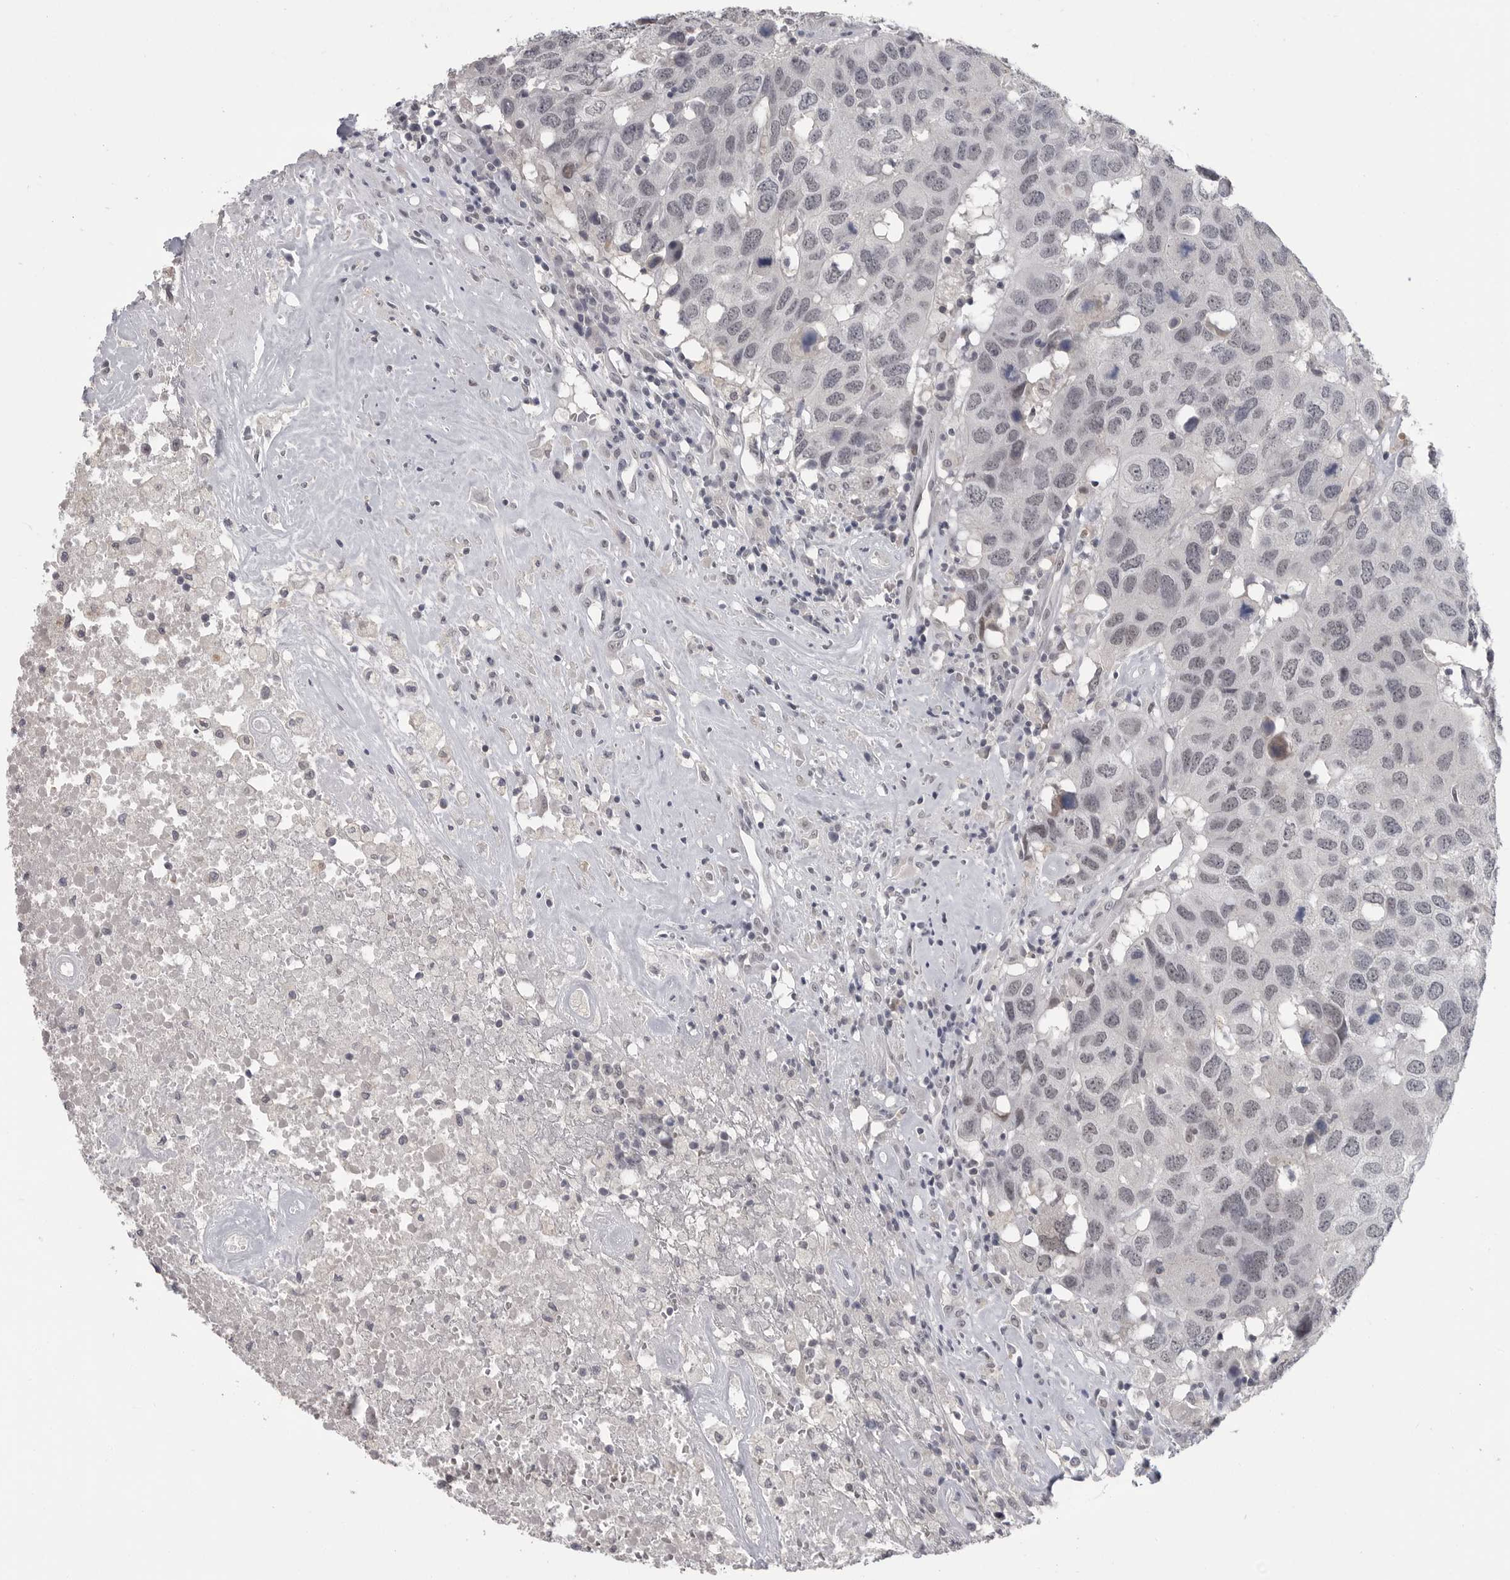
{"staining": {"intensity": "negative", "quantity": "none", "location": "none"}, "tissue": "head and neck cancer", "cell_type": "Tumor cells", "image_type": "cancer", "snomed": [{"axis": "morphology", "description": "Squamous cell carcinoma, NOS"}, {"axis": "topography", "description": "Head-Neck"}], "caption": "Protein analysis of head and neck cancer (squamous cell carcinoma) exhibits no significant staining in tumor cells.", "gene": "PLEKHF1", "patient": {"sex": "male", "age": 66}}